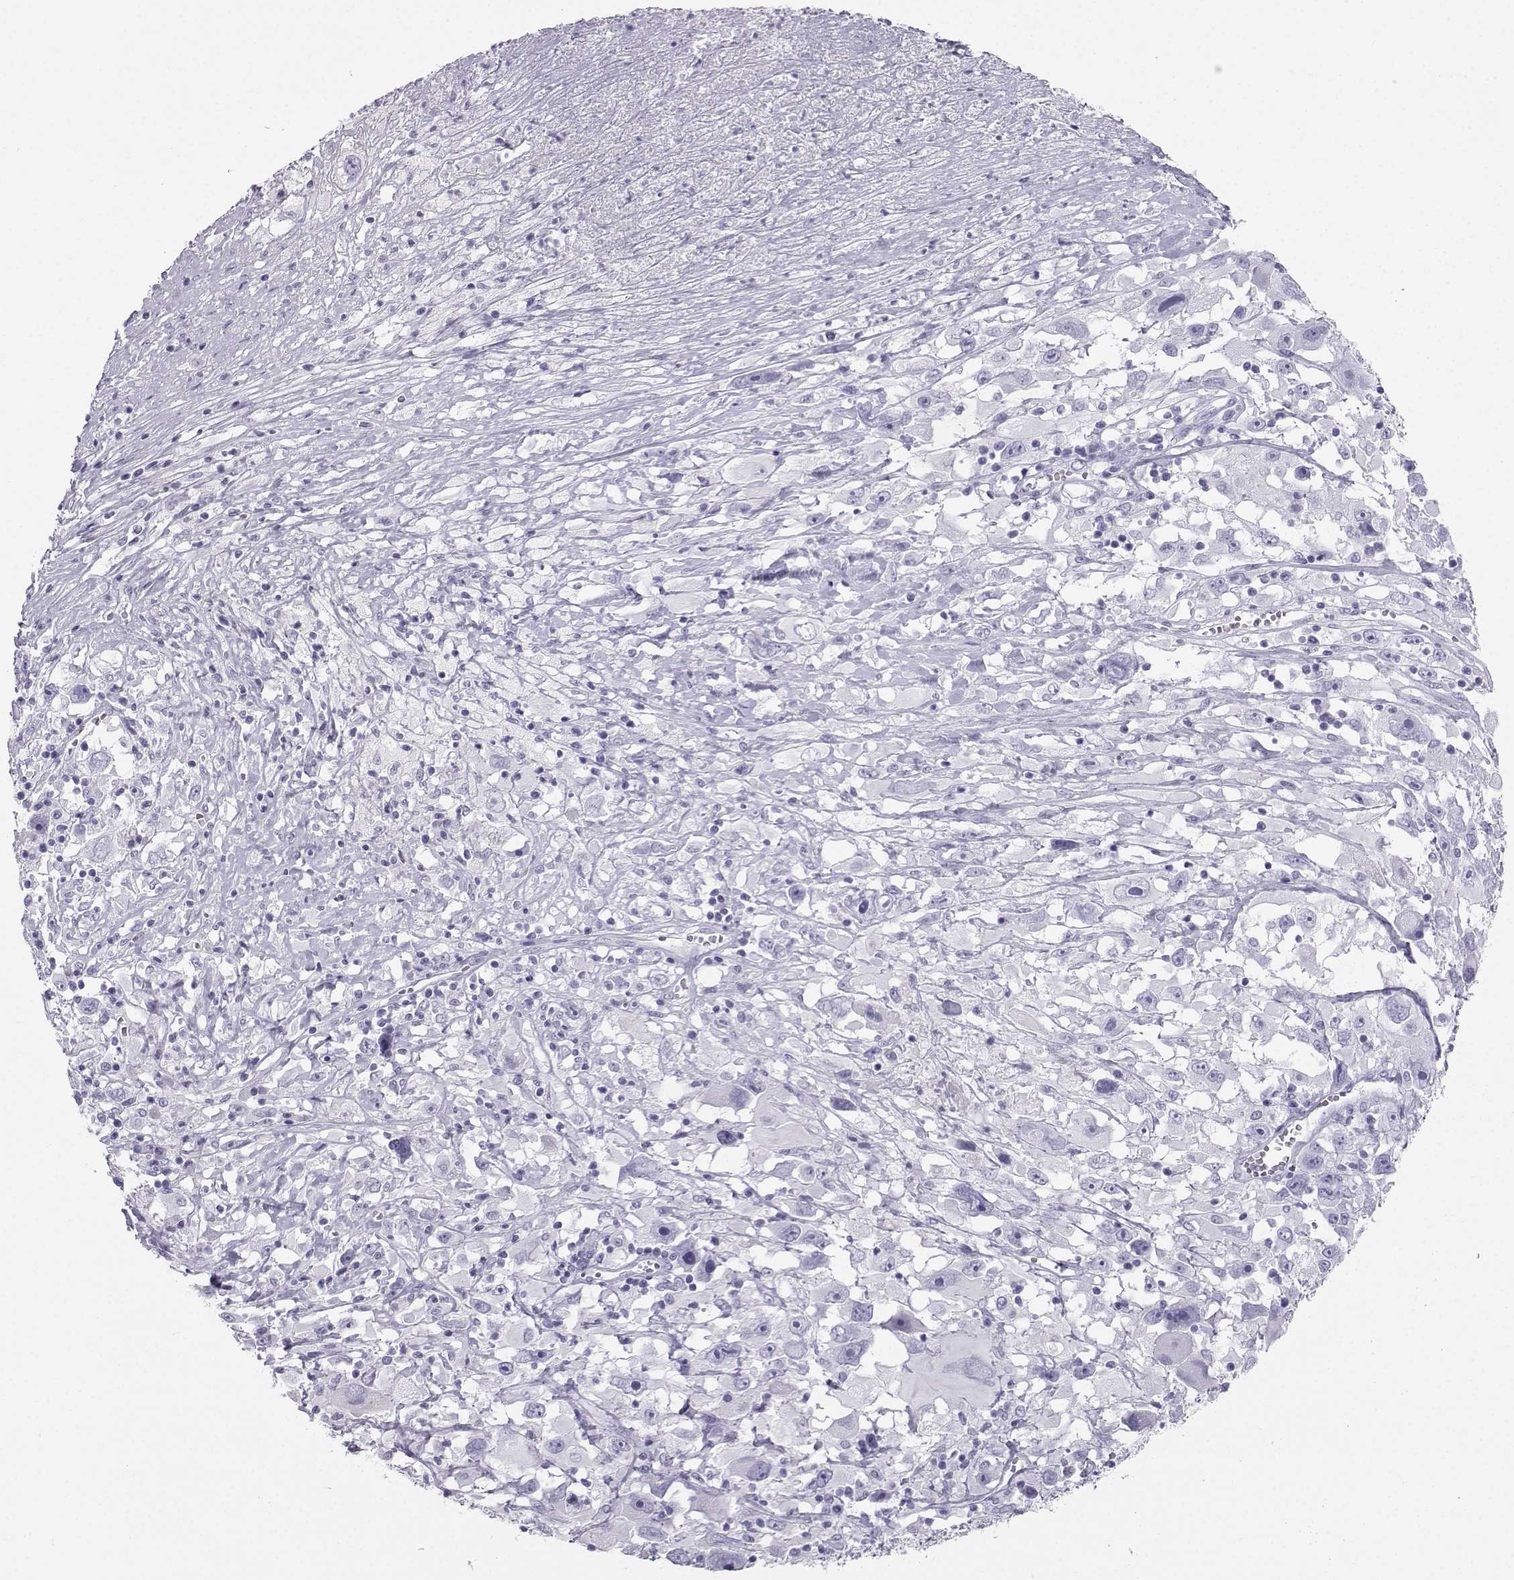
{"staining": {"intensity": "negative", "quantity": "none", "location": "none"}, "tissue": "melanoma", "cell_type": "Tumor cells", "image_type": "cancer", "snomed": [{"axis": "morphology", "description": "Malignant melanoma, Metastatic site"}, {"axis": "topography", "description": "Soft tissue"}], "caption": "IHC of human malignant melanoma (metastatic site) demonstrates no positivity in tumor cells.", "gene": "IQCD", "patient": {"sex": "male", "age": 50}}